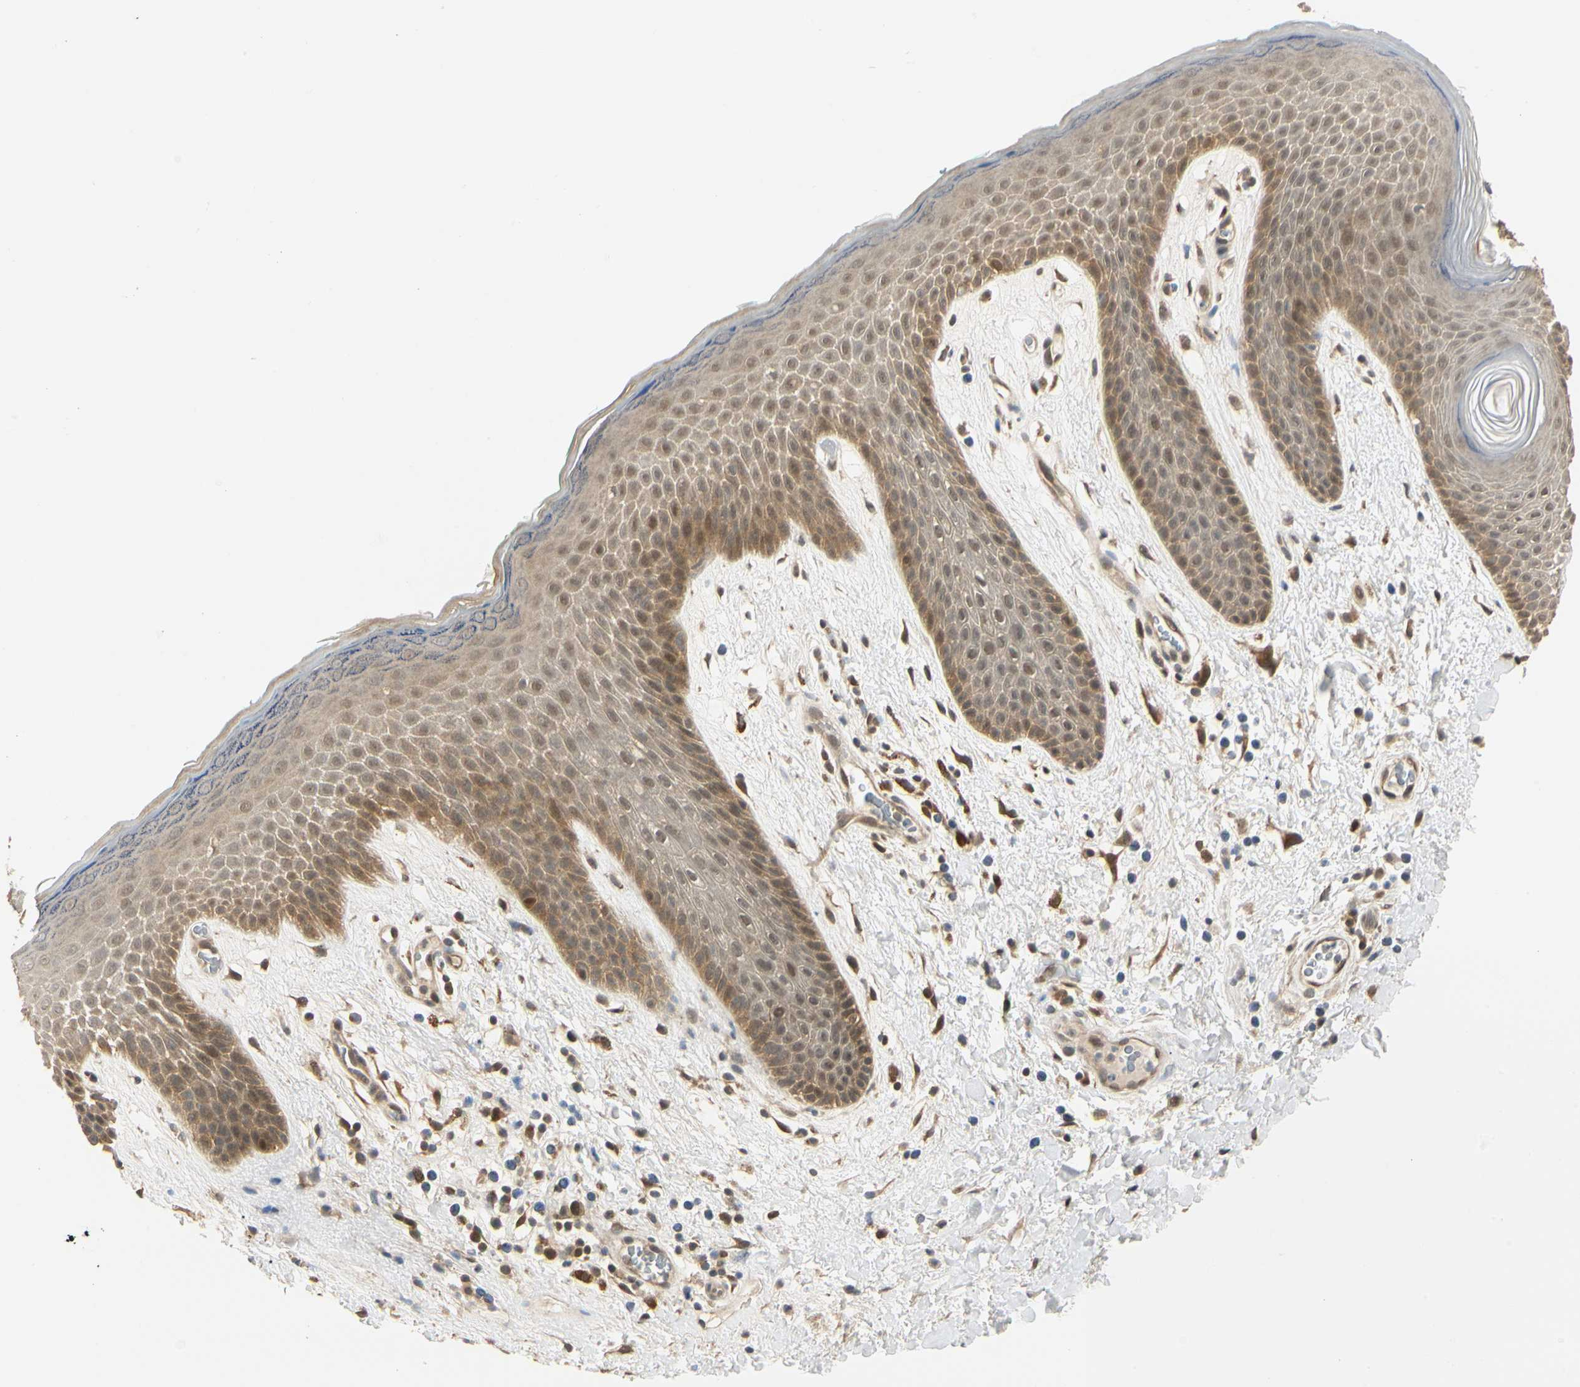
{"staining": {"intensity": "moderate", "quantity": ">75%", "location": "cytoplasmic/membranous,nuclear"}, "tissue": "skin", "cell_type": "Epidermal cells", "image_type": "normal", "snomed": [{"axis": "morphology", "description": "Normal tissue, NOS"}, {"axis": "topography", "description": "Anal"}], "caption": "This is a histology image of immunohistochemistry (IHC) staining of unremarkable skin, which shows moderate staining in the cytoplasmic/membranous,nuclear of epidermal cells.", "gene": "UBE2Z", "patient": {"sex": "male", "age": 74}}